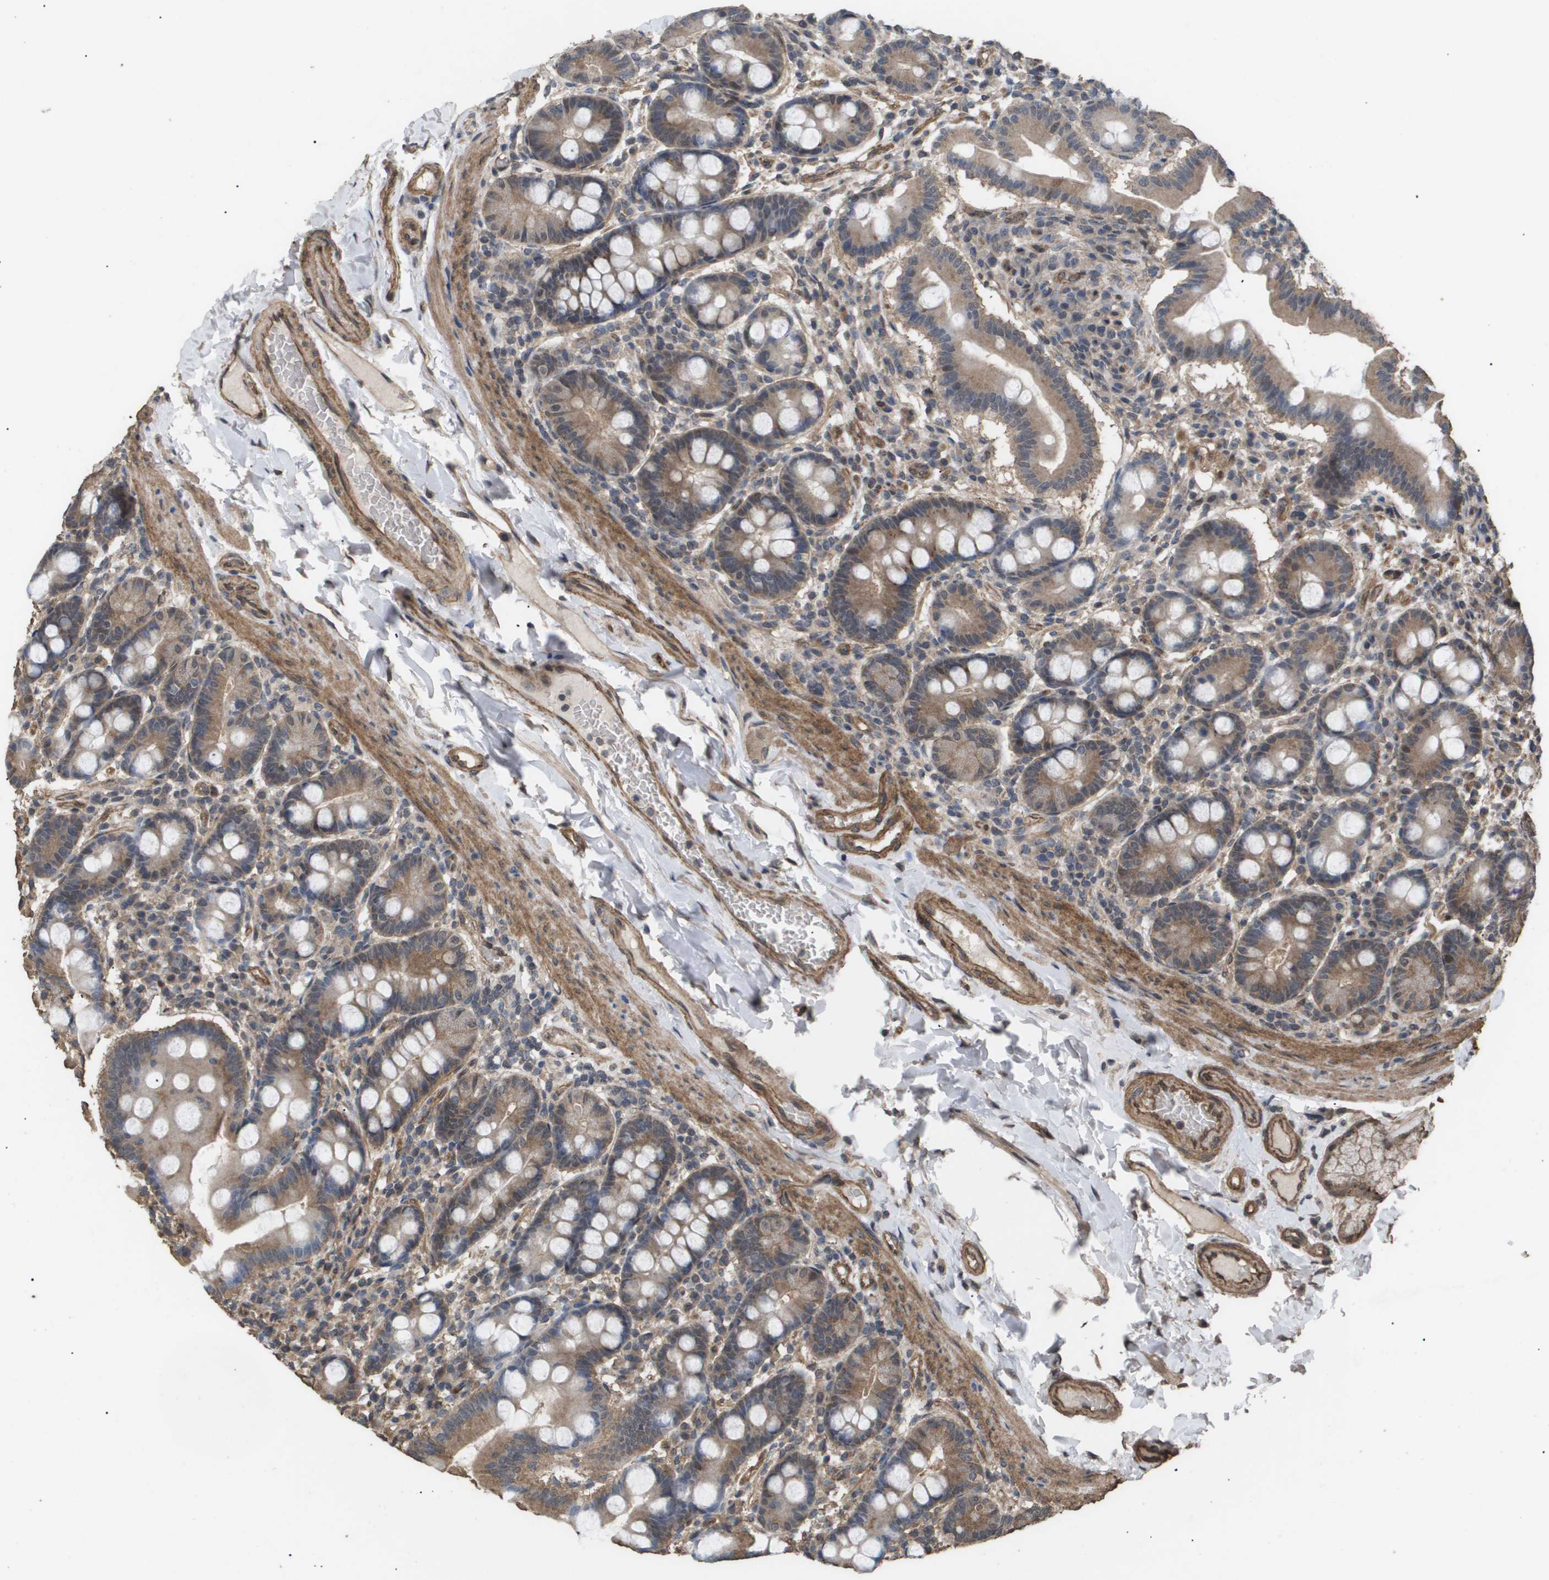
{"staining": {"intensity": "moderate", "quantity": ">75%", "location": "cytoplasmic/membranous"}, "tissue": "duodenum", "cell_type": "Glandular cells", "image_type": "normal", "snomed": [{"axis": "morphology", "description": "Normal tissue, NOS"}, {"axis": "topography", "description": "Duodenum"}], "caption": "Brown immunohistochemical staining in normal duodenum shows moderate cytoplasmic/membranous positivity in about >75% of glandular cells.", "gene": "CUL5", "patient": {"sex": "male", "age": 50}}